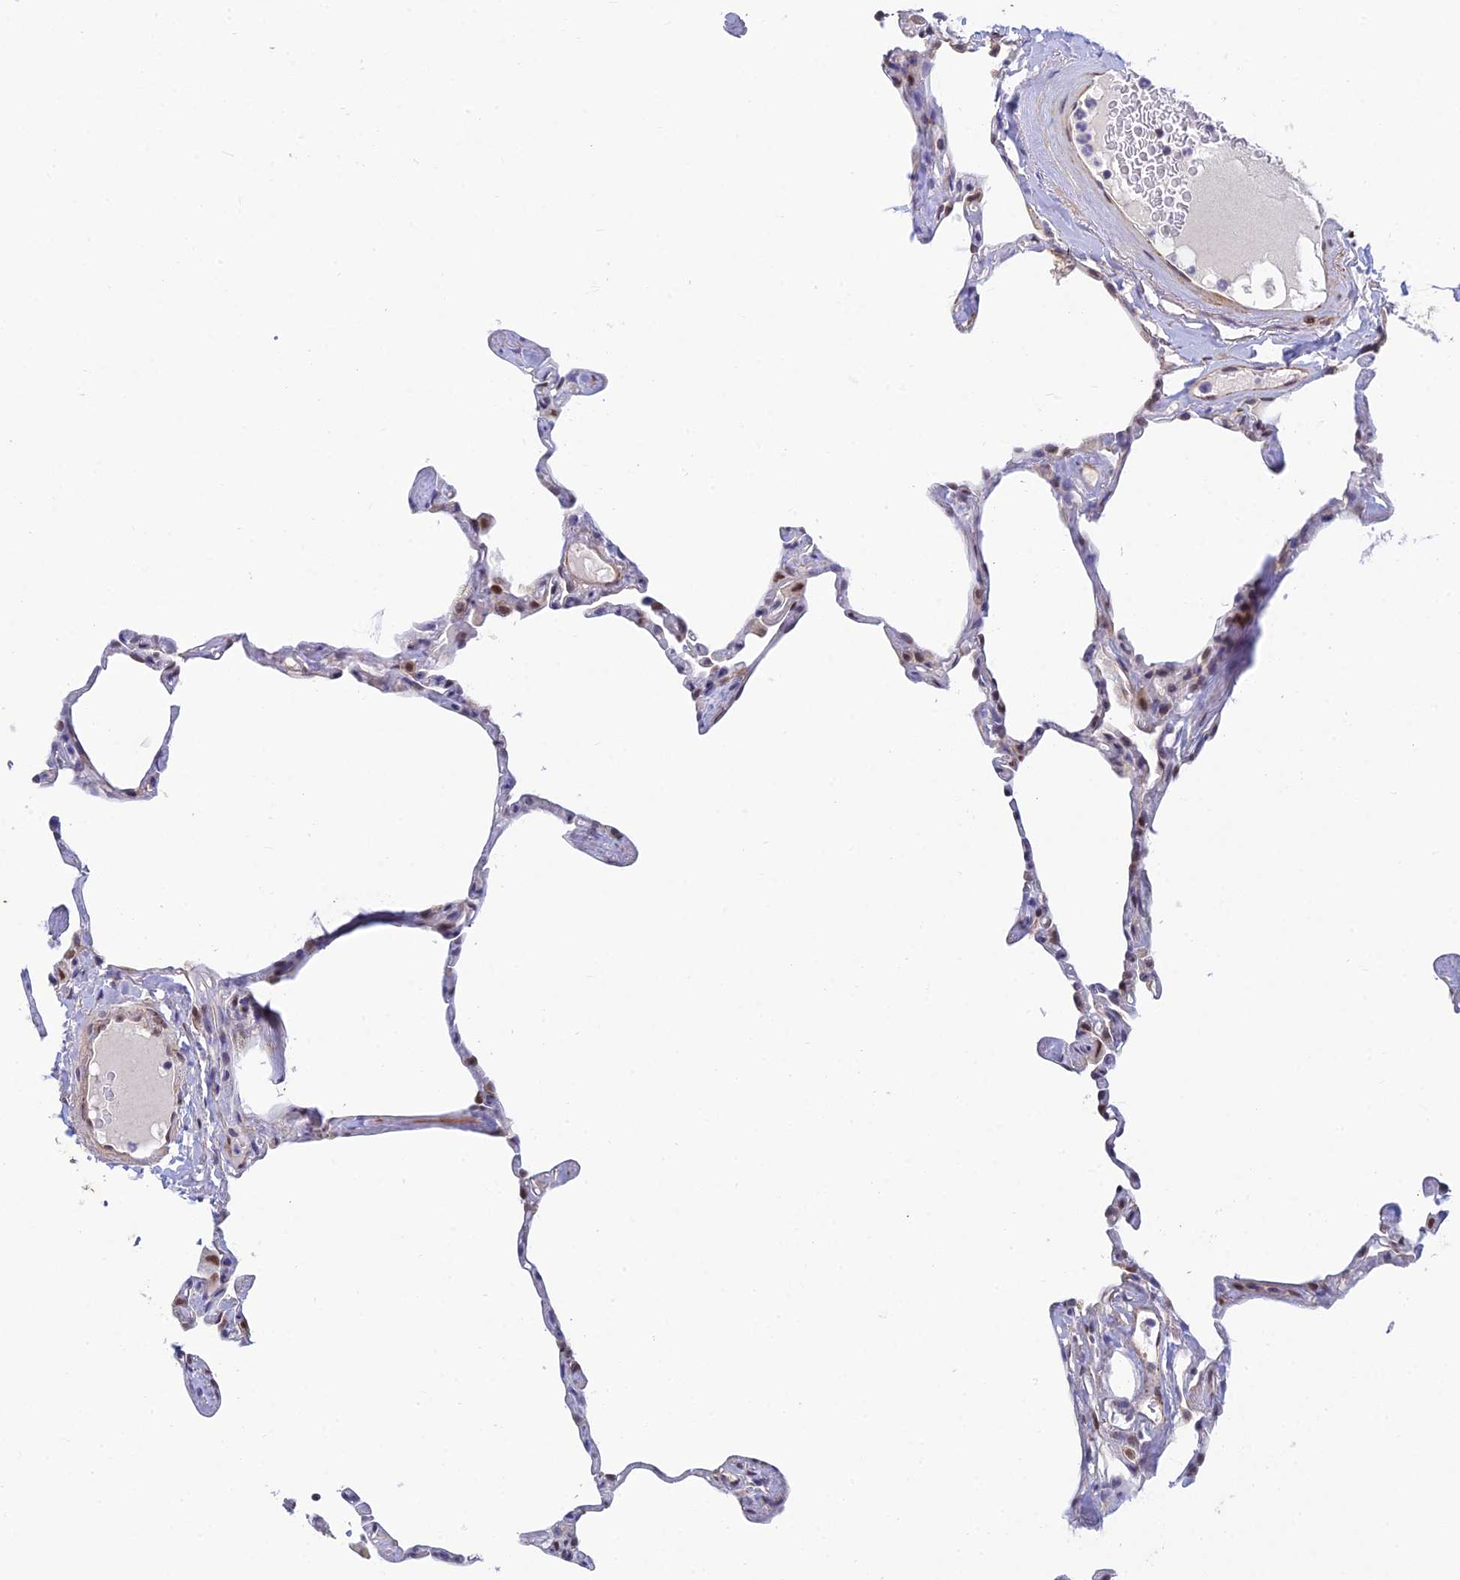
{"staining": {"intensity": "moderate", "quantity": "<25%", "location": "nuclear"}, "tissue": "lung", "cell_type": "Alveolar cells", "image_type": "normal", "snomed": [{"axis": "morphology", "description": "Normal tissue, NOS"}, {"axis": "topography", "description": "Lung"}], "caption": "A histopathology image of human lung stained for a protein reveals moderate nuclear brown staining in alveolar cells.", "gene": "CLK4", "patient": {"sex": "male", "age": 65}}